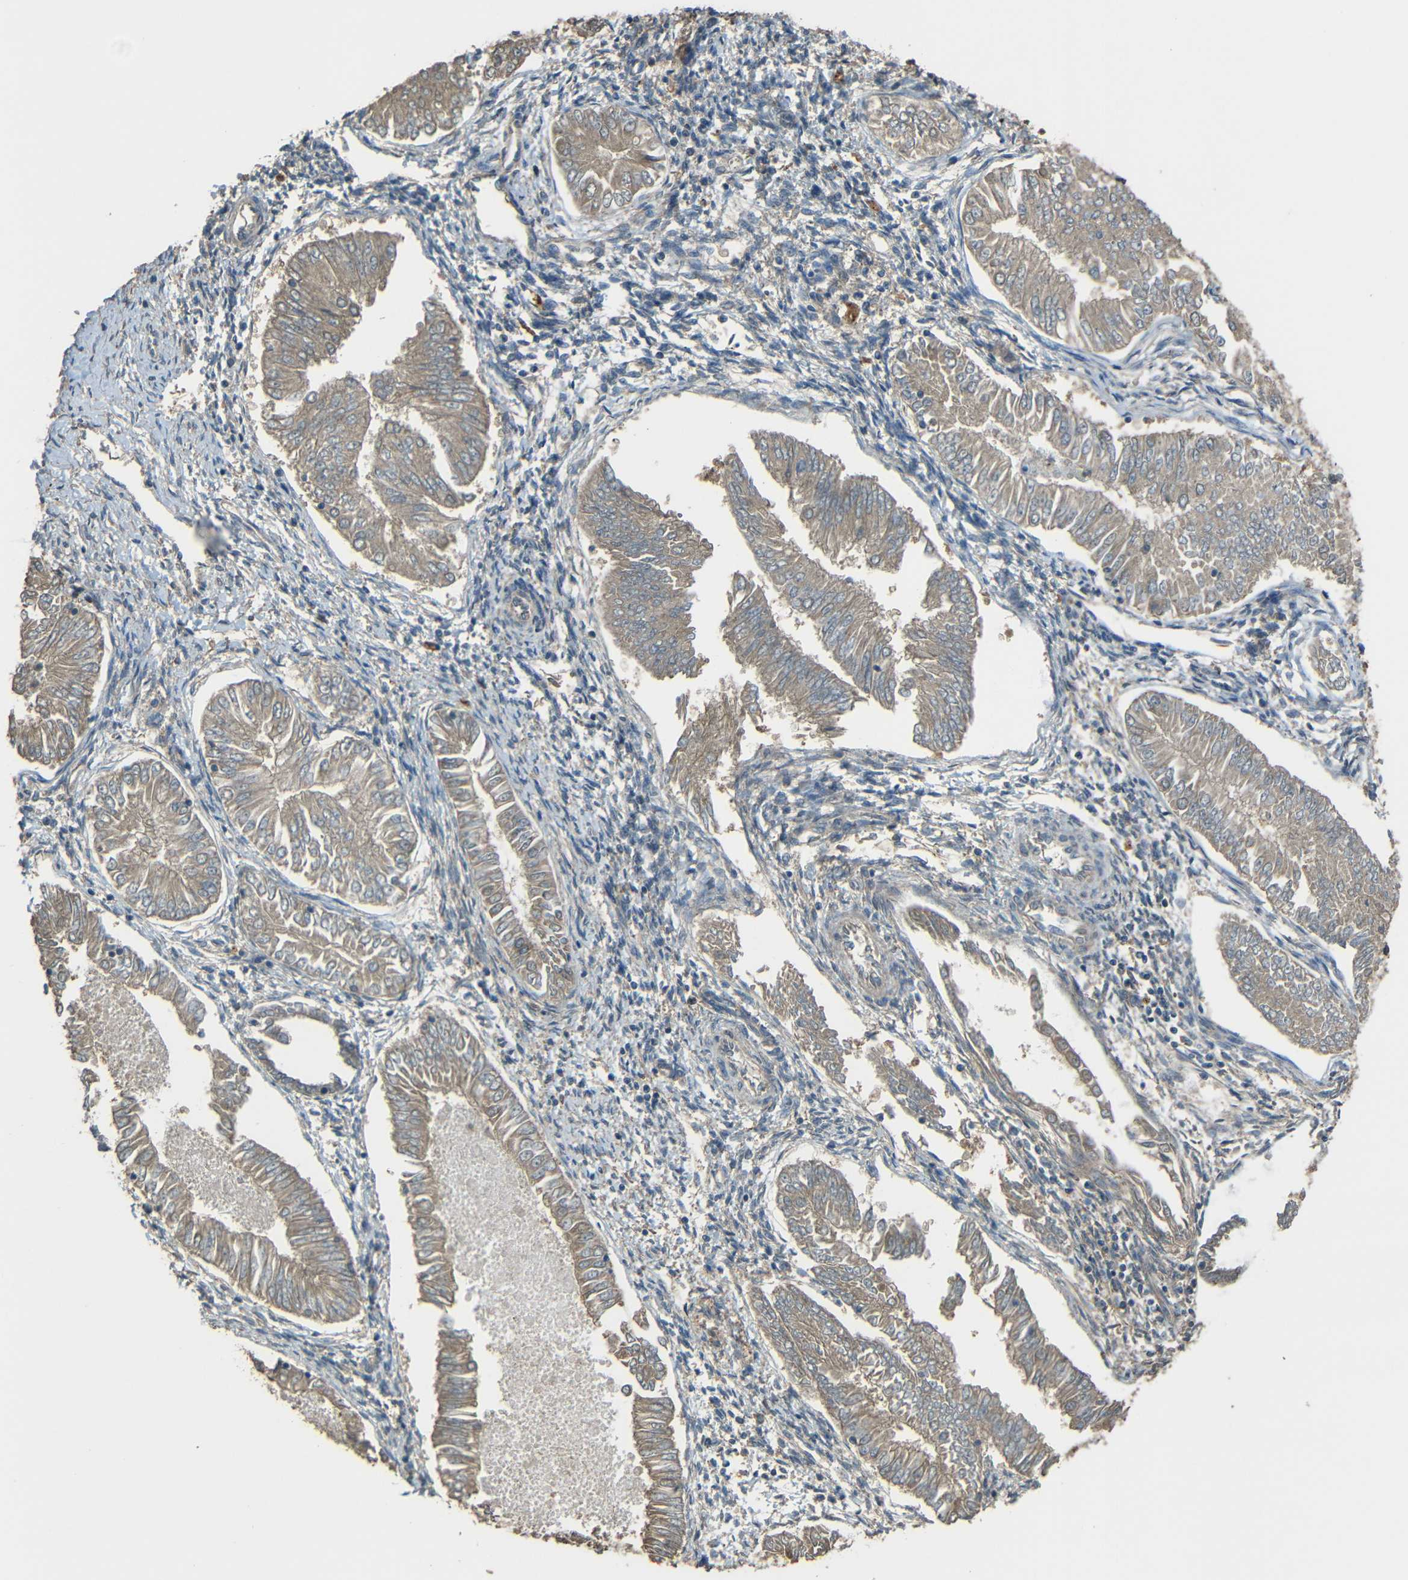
{"staining": {"intensity": "weak", "quantity": ">75%", "location": "cytoplasmic/membranous"}, "tissue": "endometrial cancer", "cell_type": "Tumor cells", "image_type": "cancer", "snomed": [{"axis": "morphology", "description": "Adenocarcinoma, NOS"}, {"axis": "topography", "description": "Endometrium"}], "caption": "Immunohistochemistry (DAB (3,3'-diaminobenzidine)) staining of human endometrial cancer (adenocarcinoma) reveals weak cytoplasmic/membranous protein staining in about >75% of tumor cells.", "gene": "ACACA", "patient": {"sex": "female", "age": 53}}